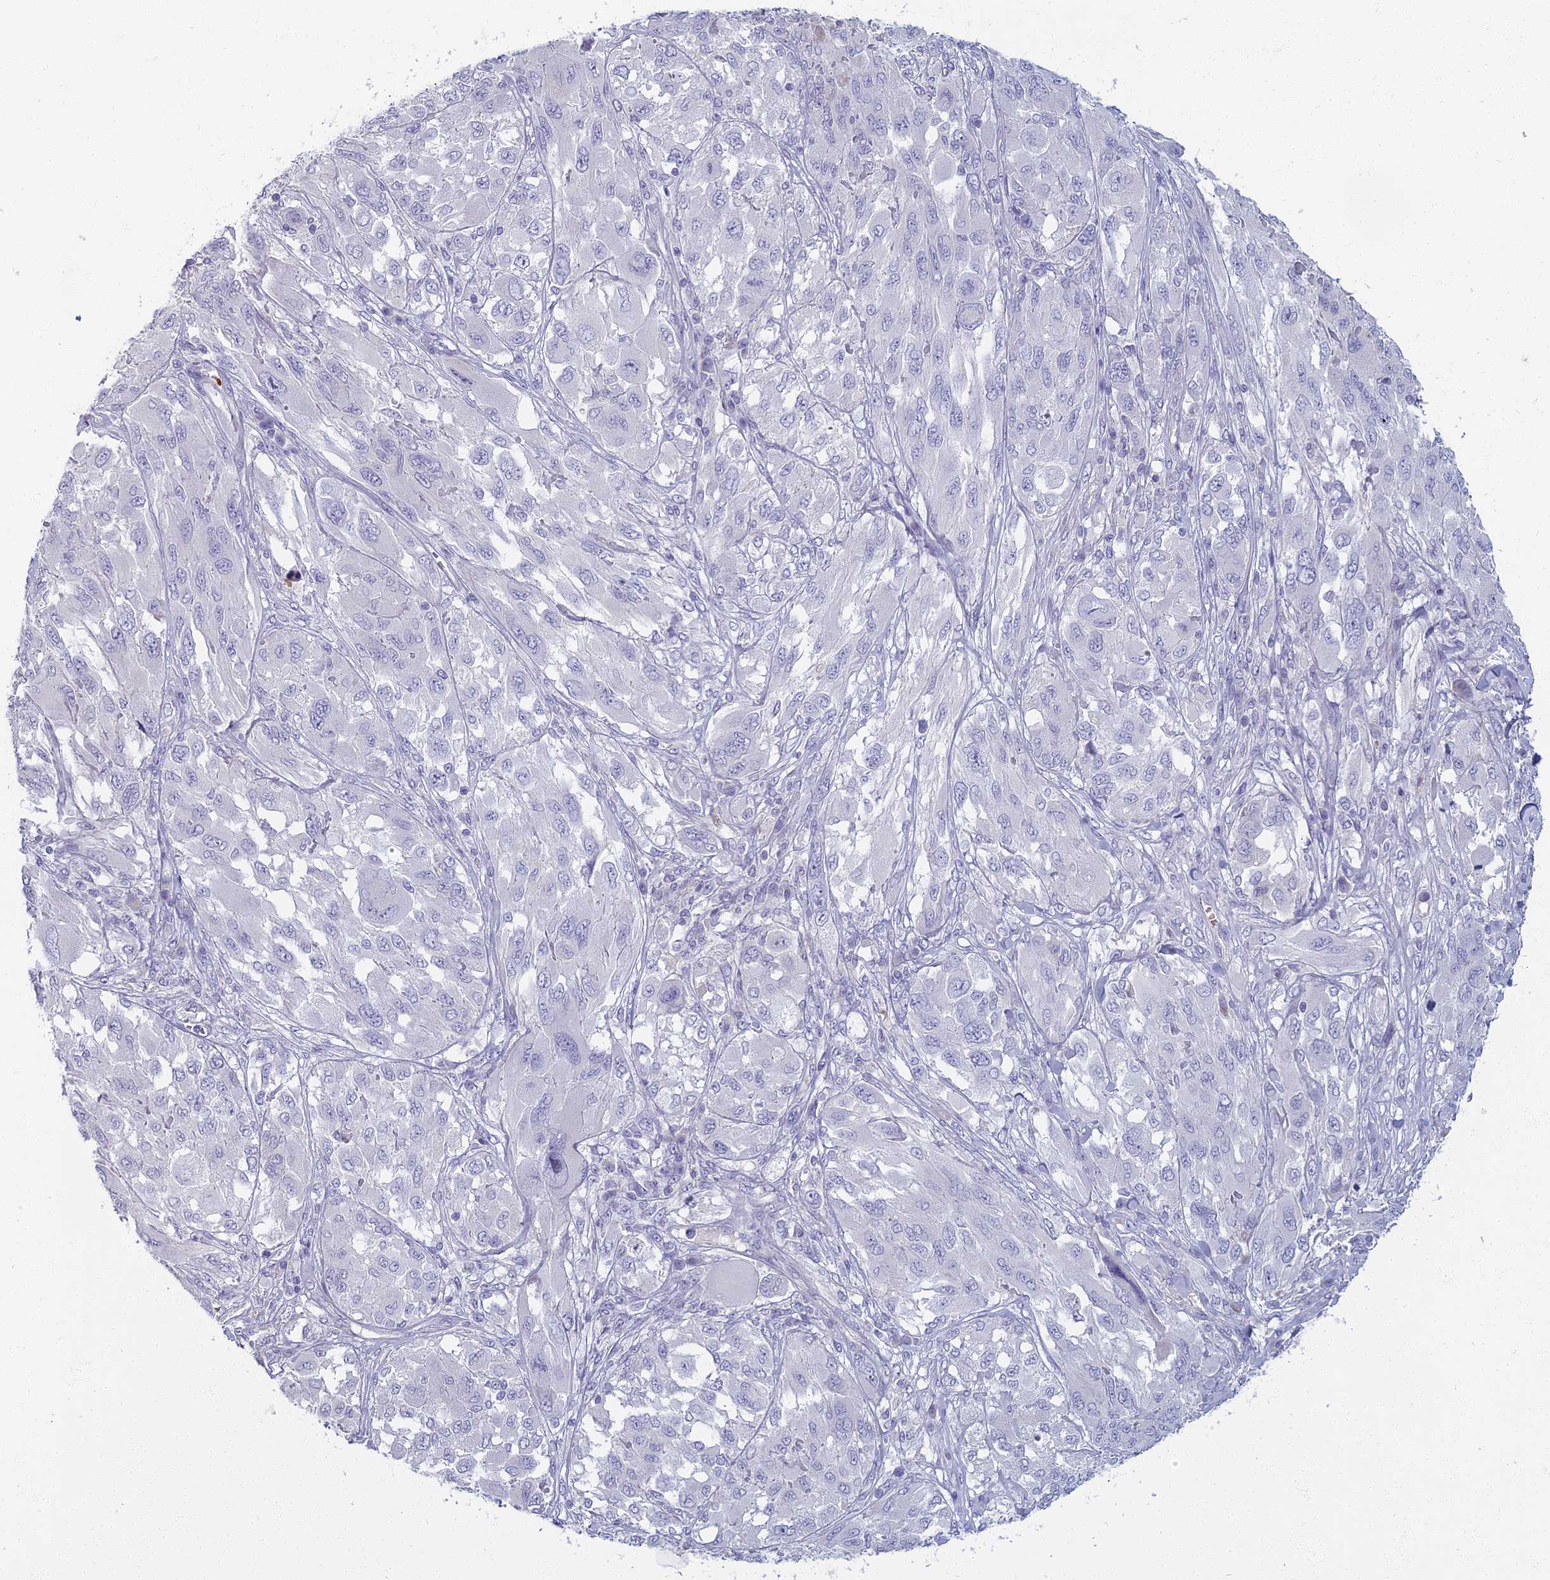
{"staining": {"intensity": "negative", "quantity": "none", "location": "none"}, "tissue": "melanoma", "cell_type": "Tumor cells", "image_type": "cancer", "snomed": [{"axis": "morphology", "description": "Malignant melanoma, NOS"}, {"axis": "topography", "description": "Skin"}], "caption": "High power microscopy histopathology image of an IHC photomicrograph of malignant melanoma, revealing no significant expression in tumor cells. The staining was performed using DAB (3,3'-diaminobenzidine) to visualize the protein expression in brown, while the nuclei were stained in blue with hematoxylin (Magnification: 20x).", "gene": "ARL15", "patient": {"sex": "female", "age": 91}}